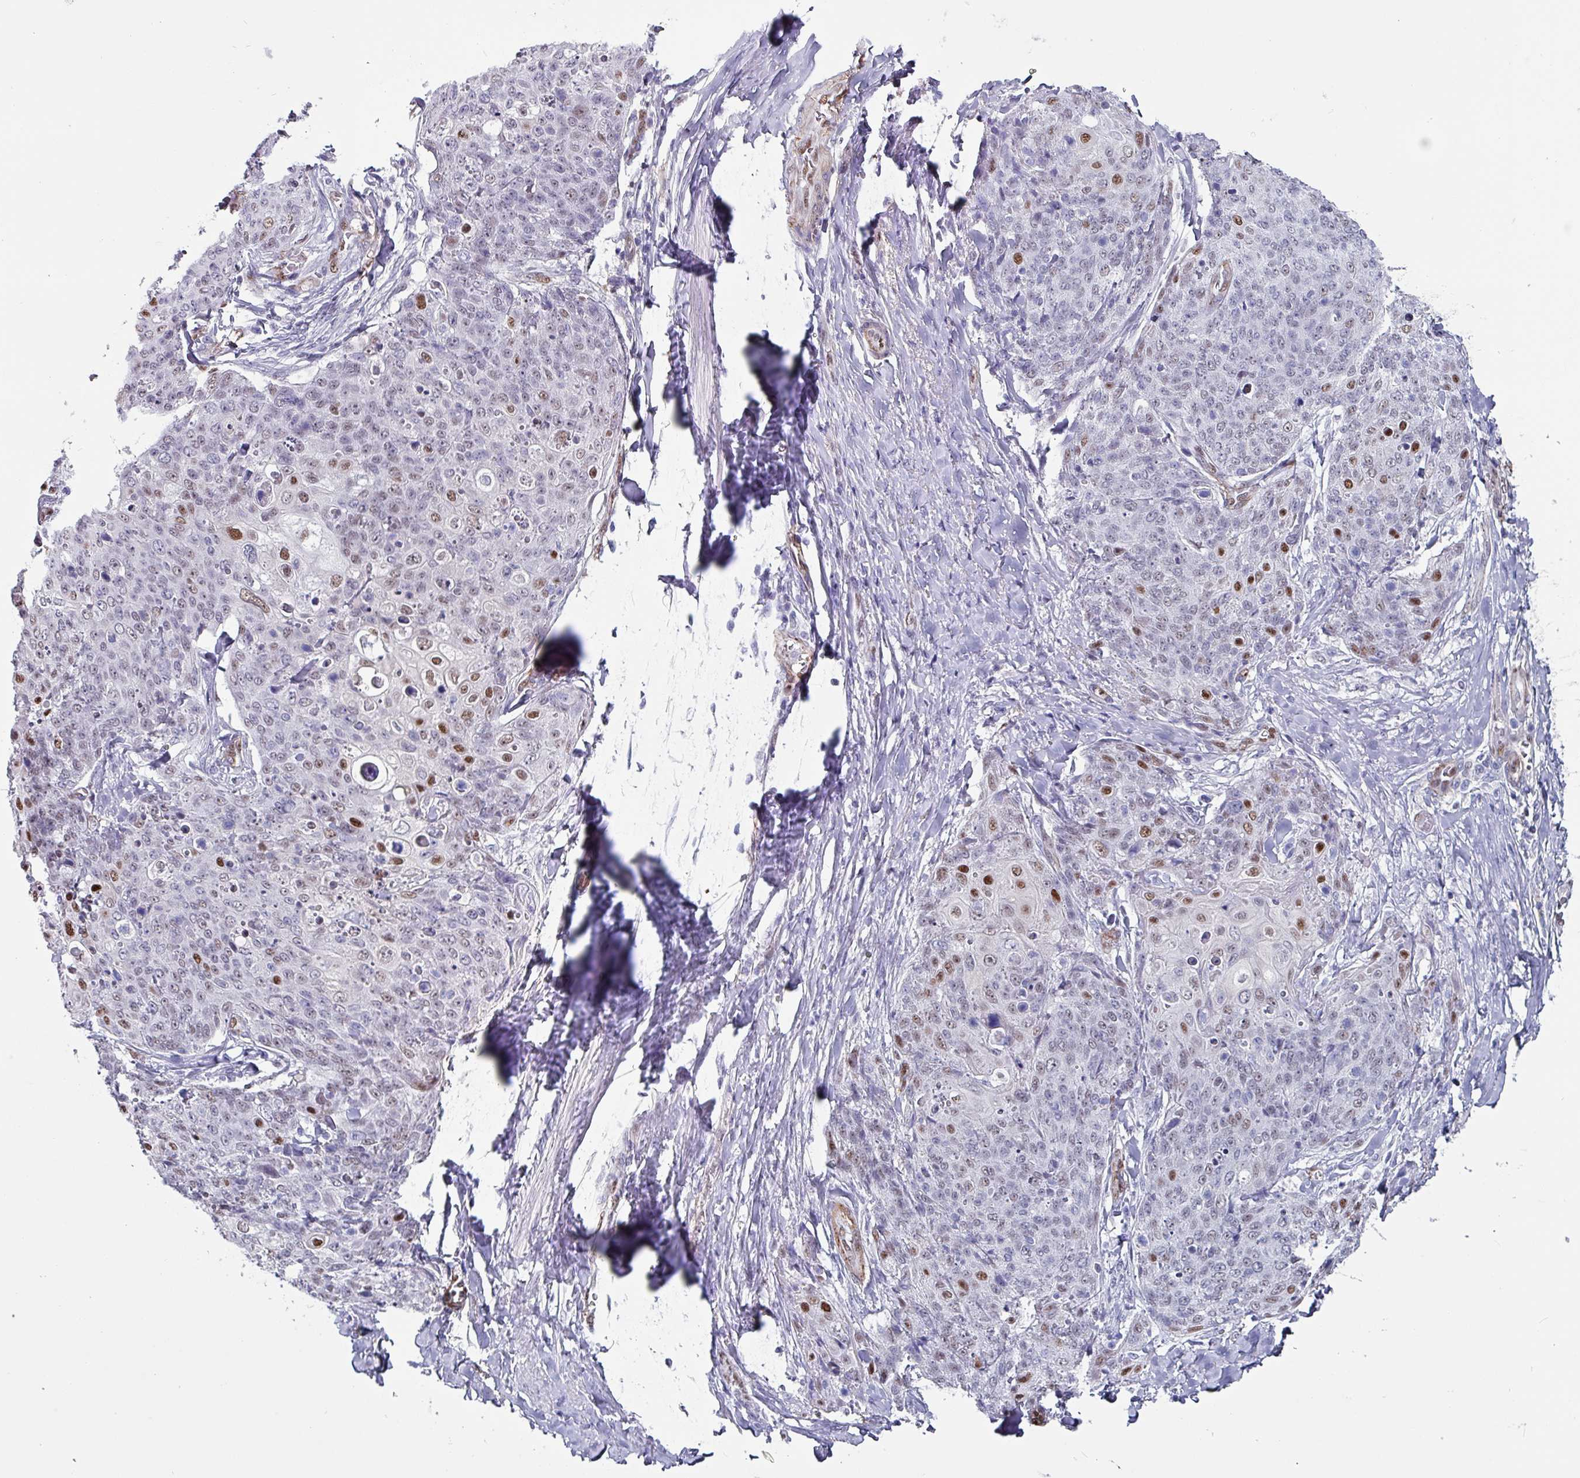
{"staining": {"intensity": "moderate", "quantity": "<25%", "location": "nuclear"}, "tissue": "skin cancer", "cell_type": "Tumor cells", "image_type": "cancer", "snomed": [{"axis": "morphology", "description": "Squamous cell carcinoma, NOS"}, {"axis": "topography", "description": "Skin"}, {"axis": "topography", "description": "Vulva"}], "caption": "DAB (3,3'-diaminobenzidine) immunohistochemical staining of human skin cancer demonstrates moderate nuclear protein expression in approximately <25% of tumor cells.", "gene": "ZNF816-ZNF321P", "patient": {"sex": "female", "age": 85}}